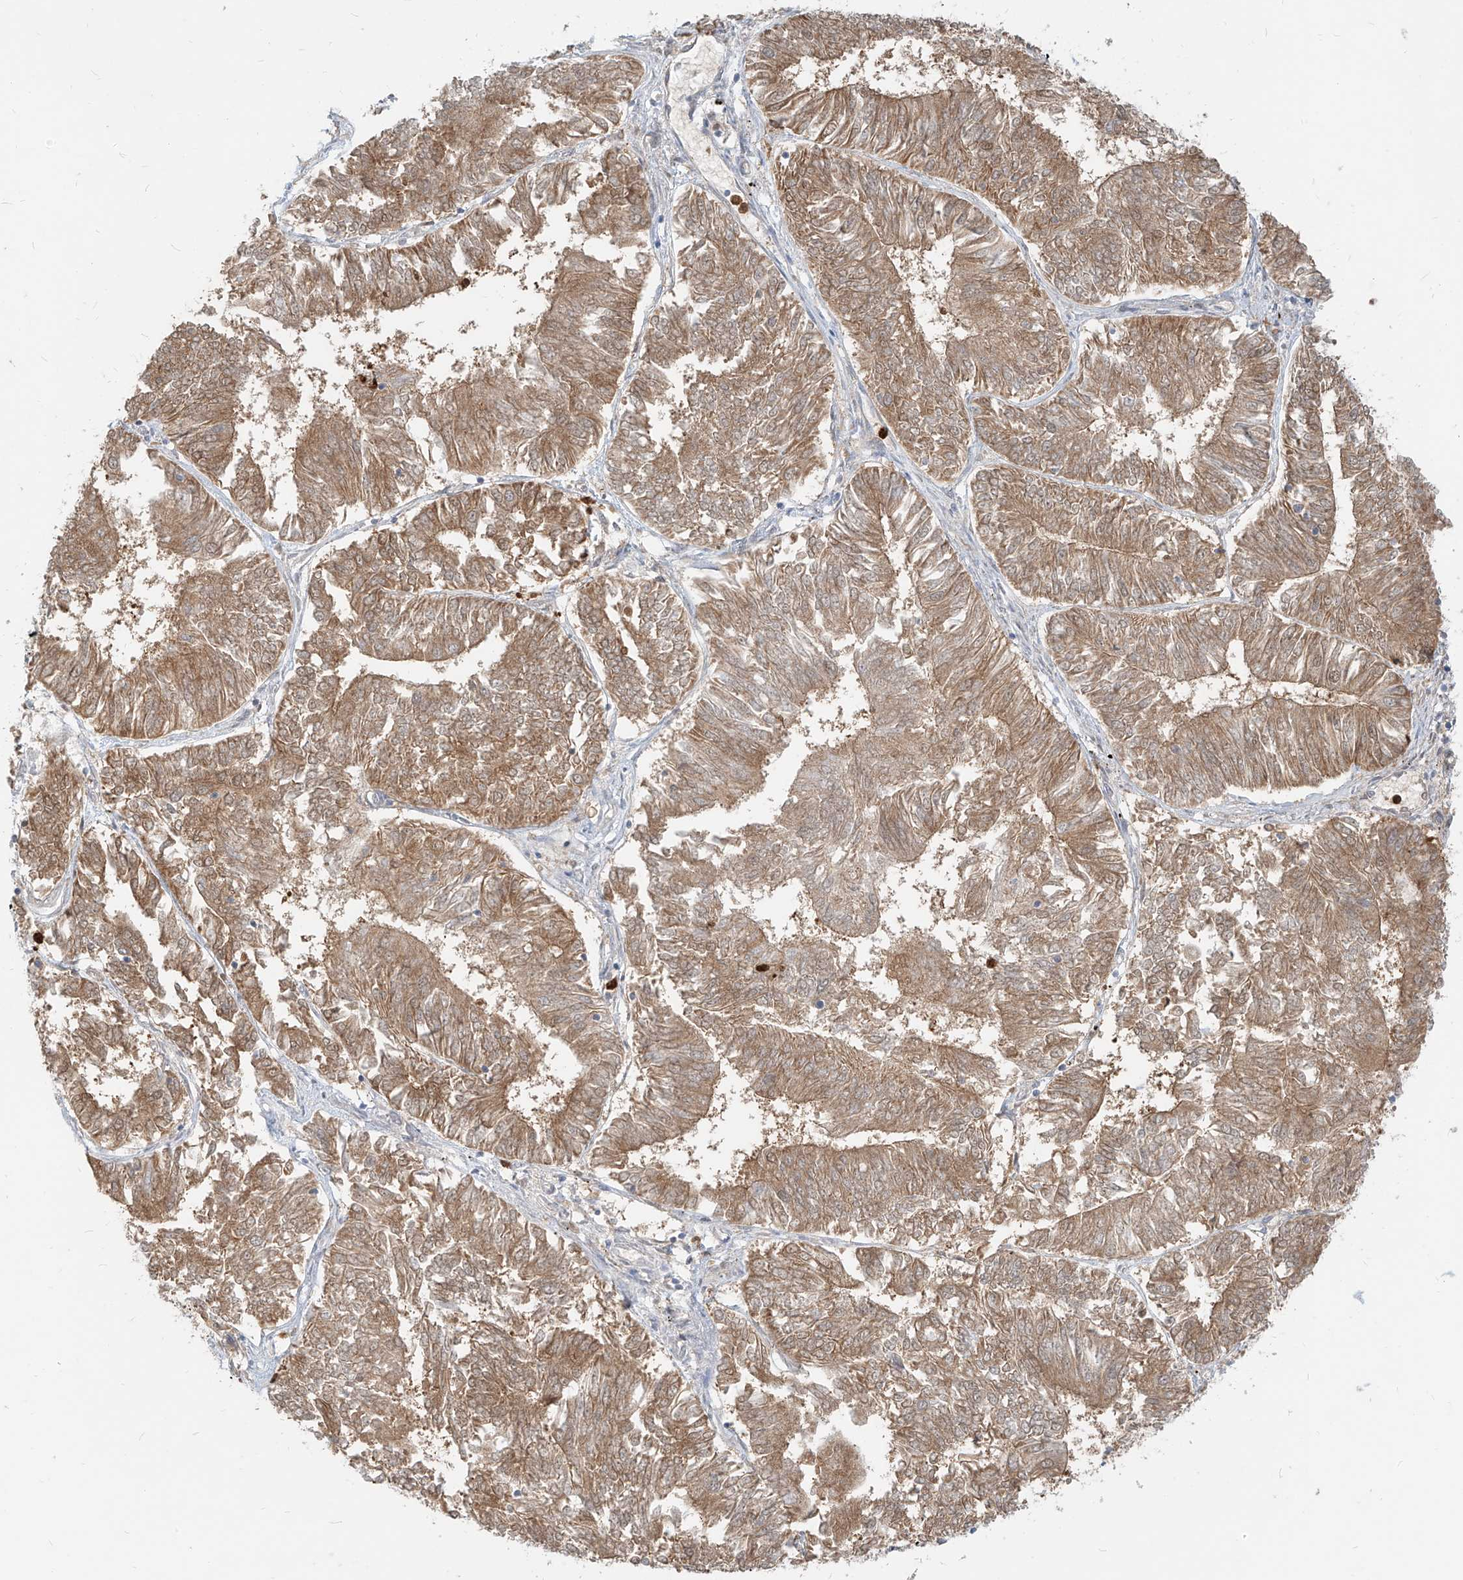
{"staining": {"intensity": "moderate", "quantity": ">75%", "location": "cytoplasmic/membranous"}, "tissue": "endometrial cancer", "cell_type": "Tumor cells", "image_type": "cancer", "snomed": [{"axis": "morphology", "description": "Adenocarcinoma, NOS"}, {"axis": "topography", "description": "Endometrium"}], "caption": "Tumor cells display medium levels of moderate cytoplasmic/membranous positivity in about >75% of cells in human endometrial cancer.", "gene": "PGD", "patient": {"sex": "female", "age": 58}}